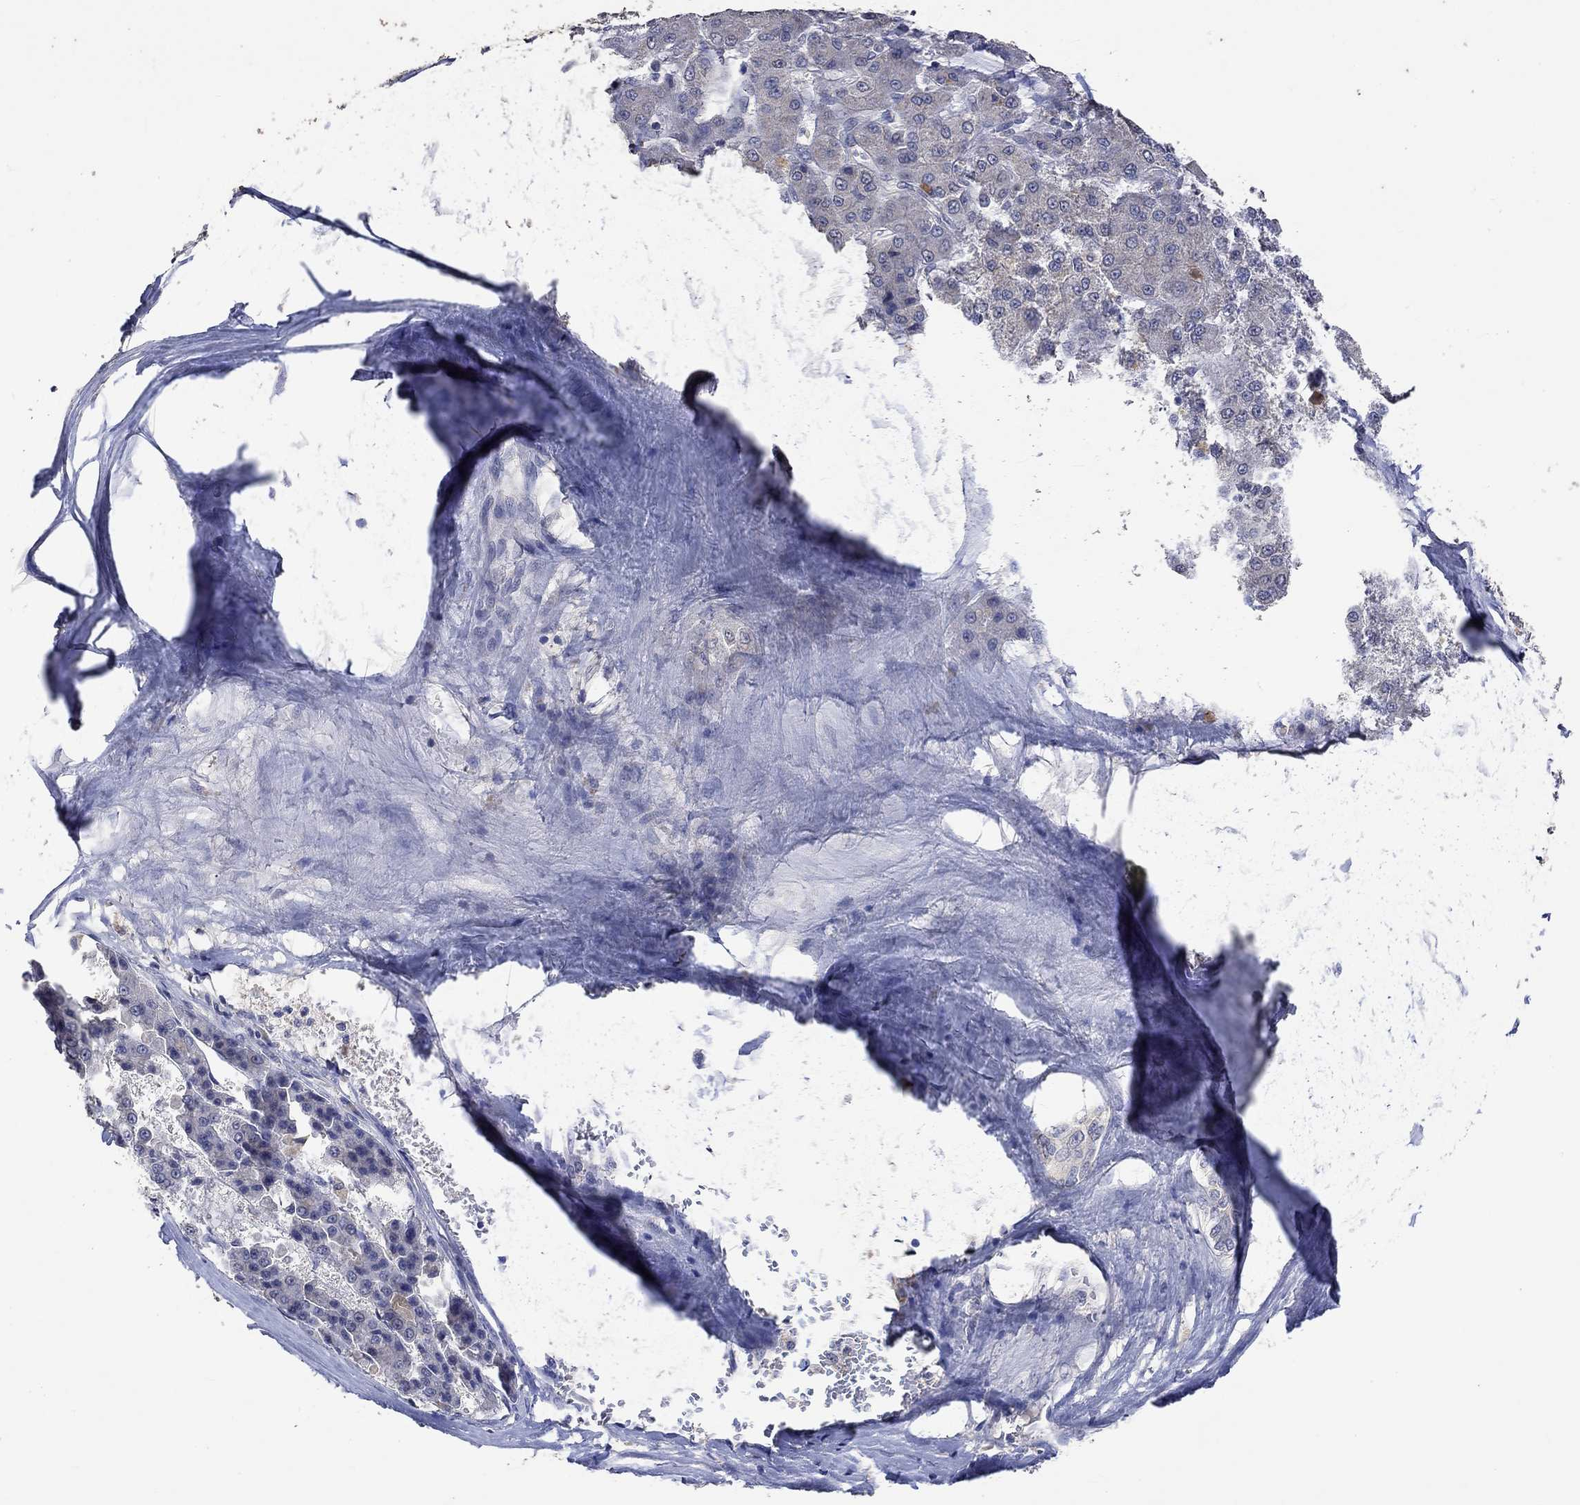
{"staining": {"intensity": "negative", "quantity": "none", "location": "none"}, "tissue": "liver cancer", "cell_type": "Tumor cells", "image_type": "cancer", "snomed": [{"axis": "morphology", "description": "Carcinoma, Hepatocellular, NOS"}, {"axis": "topography", "description": "Liver"}], "caption": "Immunohistochemical staining of hepatocellular carcinoma (liver) demonstrates no significant staining in tumor cells.", "gene": "PTPN20", "patient": {"sex": "male", "age": 70}}